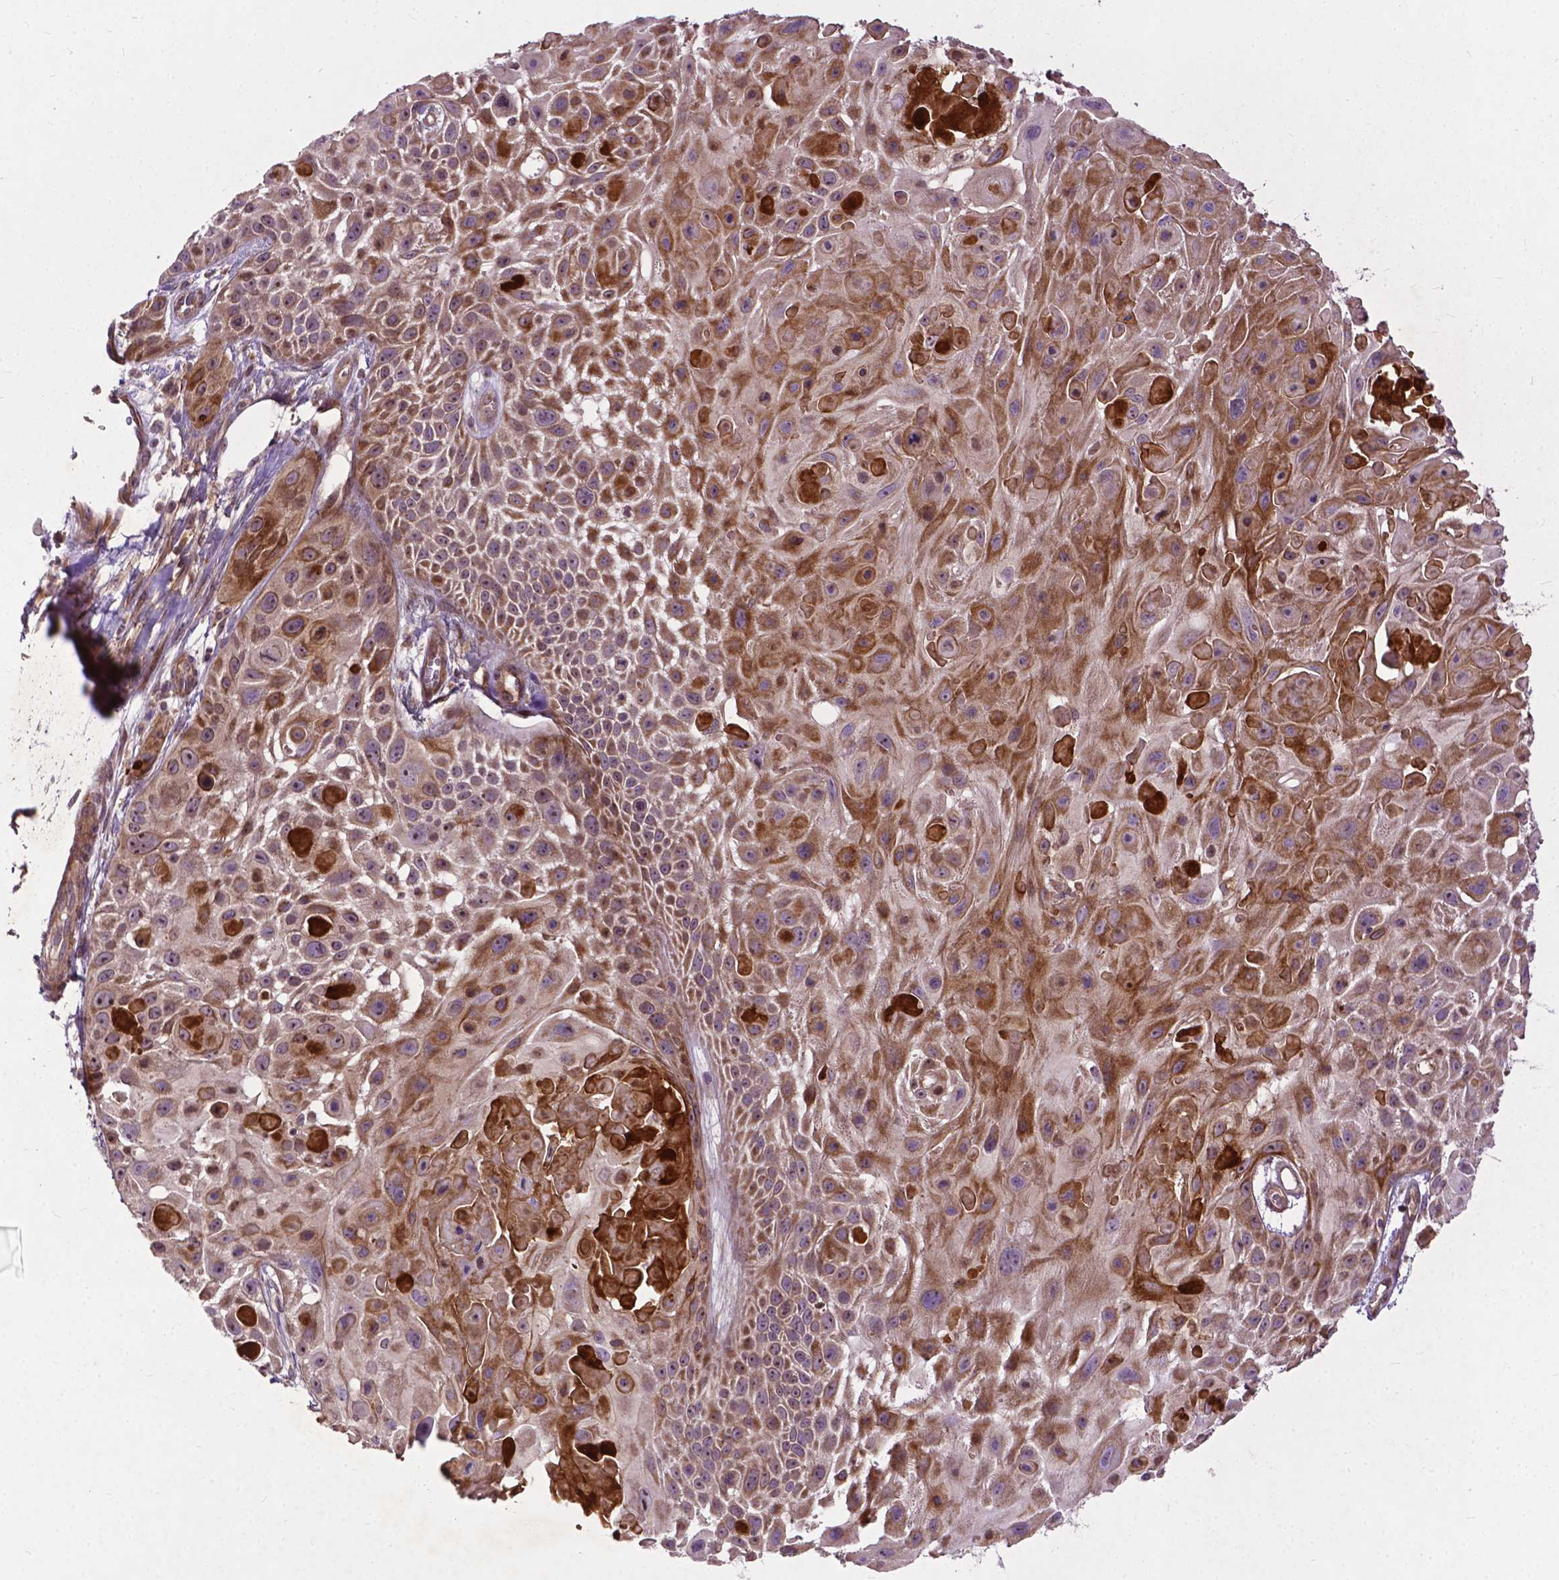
{"staining": {"intensity": "strong", "quantity": "25%-75%", "location": "cytoplasmic/membranous"}, "tissue": "skin cancer", "cell_type": "Tumor cells", "image_type": "cancer", "snomed": [{"axis": "morphology", "description": "Squamous cell carcinoma, NOS"}, {"axis": "topography", "description": "Skin"}, {"axis": "topography", "description": "Anal"}], "caption": "Protein expression analysis of squamous cell carcinoma (skin) demonstrates strong cytoplasmic/membranous positivity in approximately 25%-75% of tumor cells. Immunohistochemistry (ihc) stains the protein of interest in brown and the nuclei are stained blue.", "gene": "PARP3", "patient": {"sex": "female", "age": 75}}